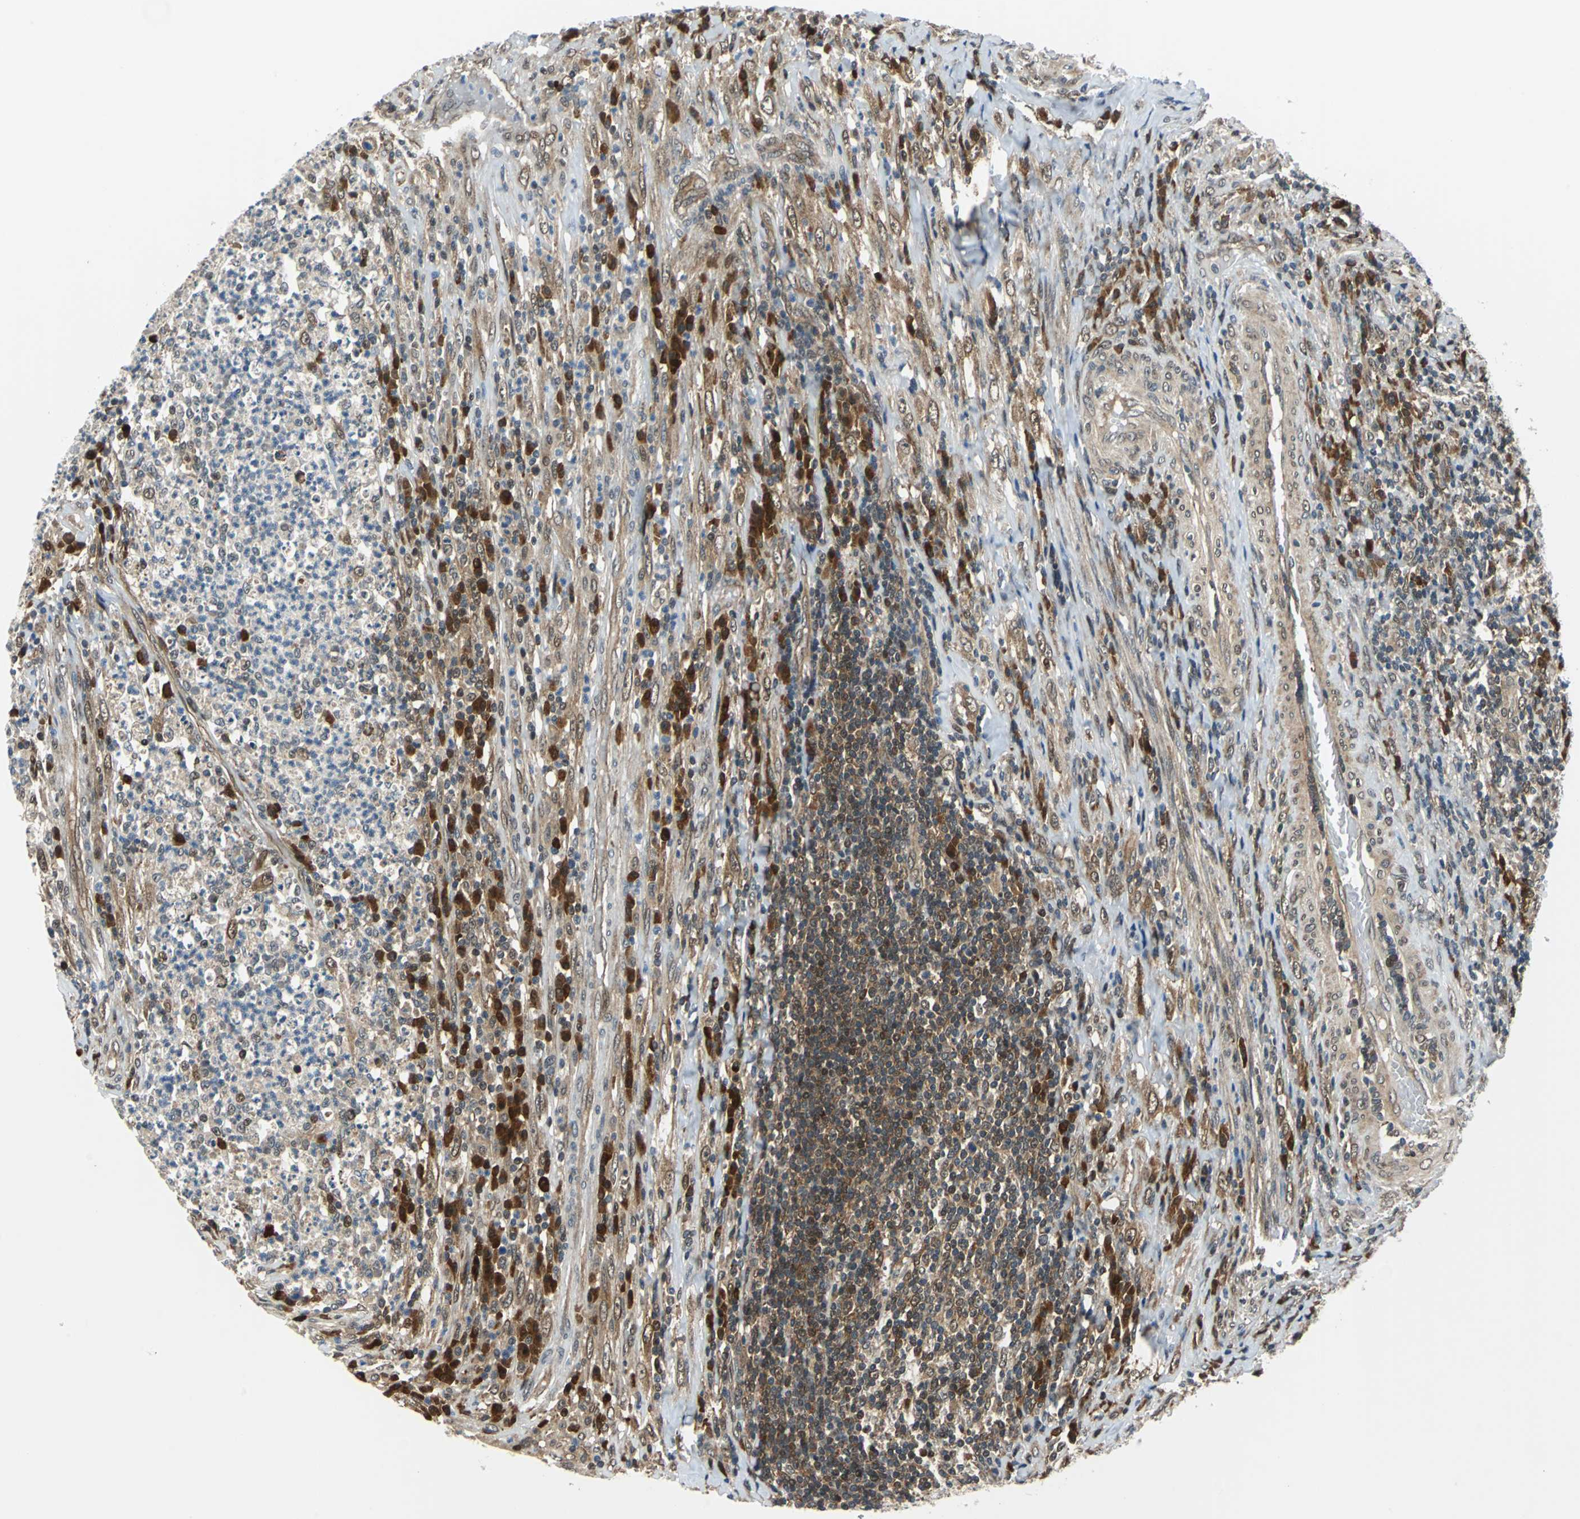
{"staining": {"intensity": "weak", "quantity": ">75%", "location": "cytoplasmic/membranous,nuclear"}, "tissue": "testis cancer", "cell_type": "Tumor cells", "image_type": "cancer", "snomed": [{"axis": "morphology", "description": "Necrosis, NOS"}, {"axis": "morphology", "description": "Carcinoma, Embryonal, NOS"}, {"axis": "topography", "description": "Testis"}], "caption": "Immunohistochemistry (IHC) of human testis embryonal carcinoma displays low levels of weak cytoplasmic/membranous and nuclear expression in approximately >75% of tumor cells. (Brightfield microscopy of DAB IHC at high magnification).", "gene": "POLR3K", "patient": {"sex": "male", "age": 19}}